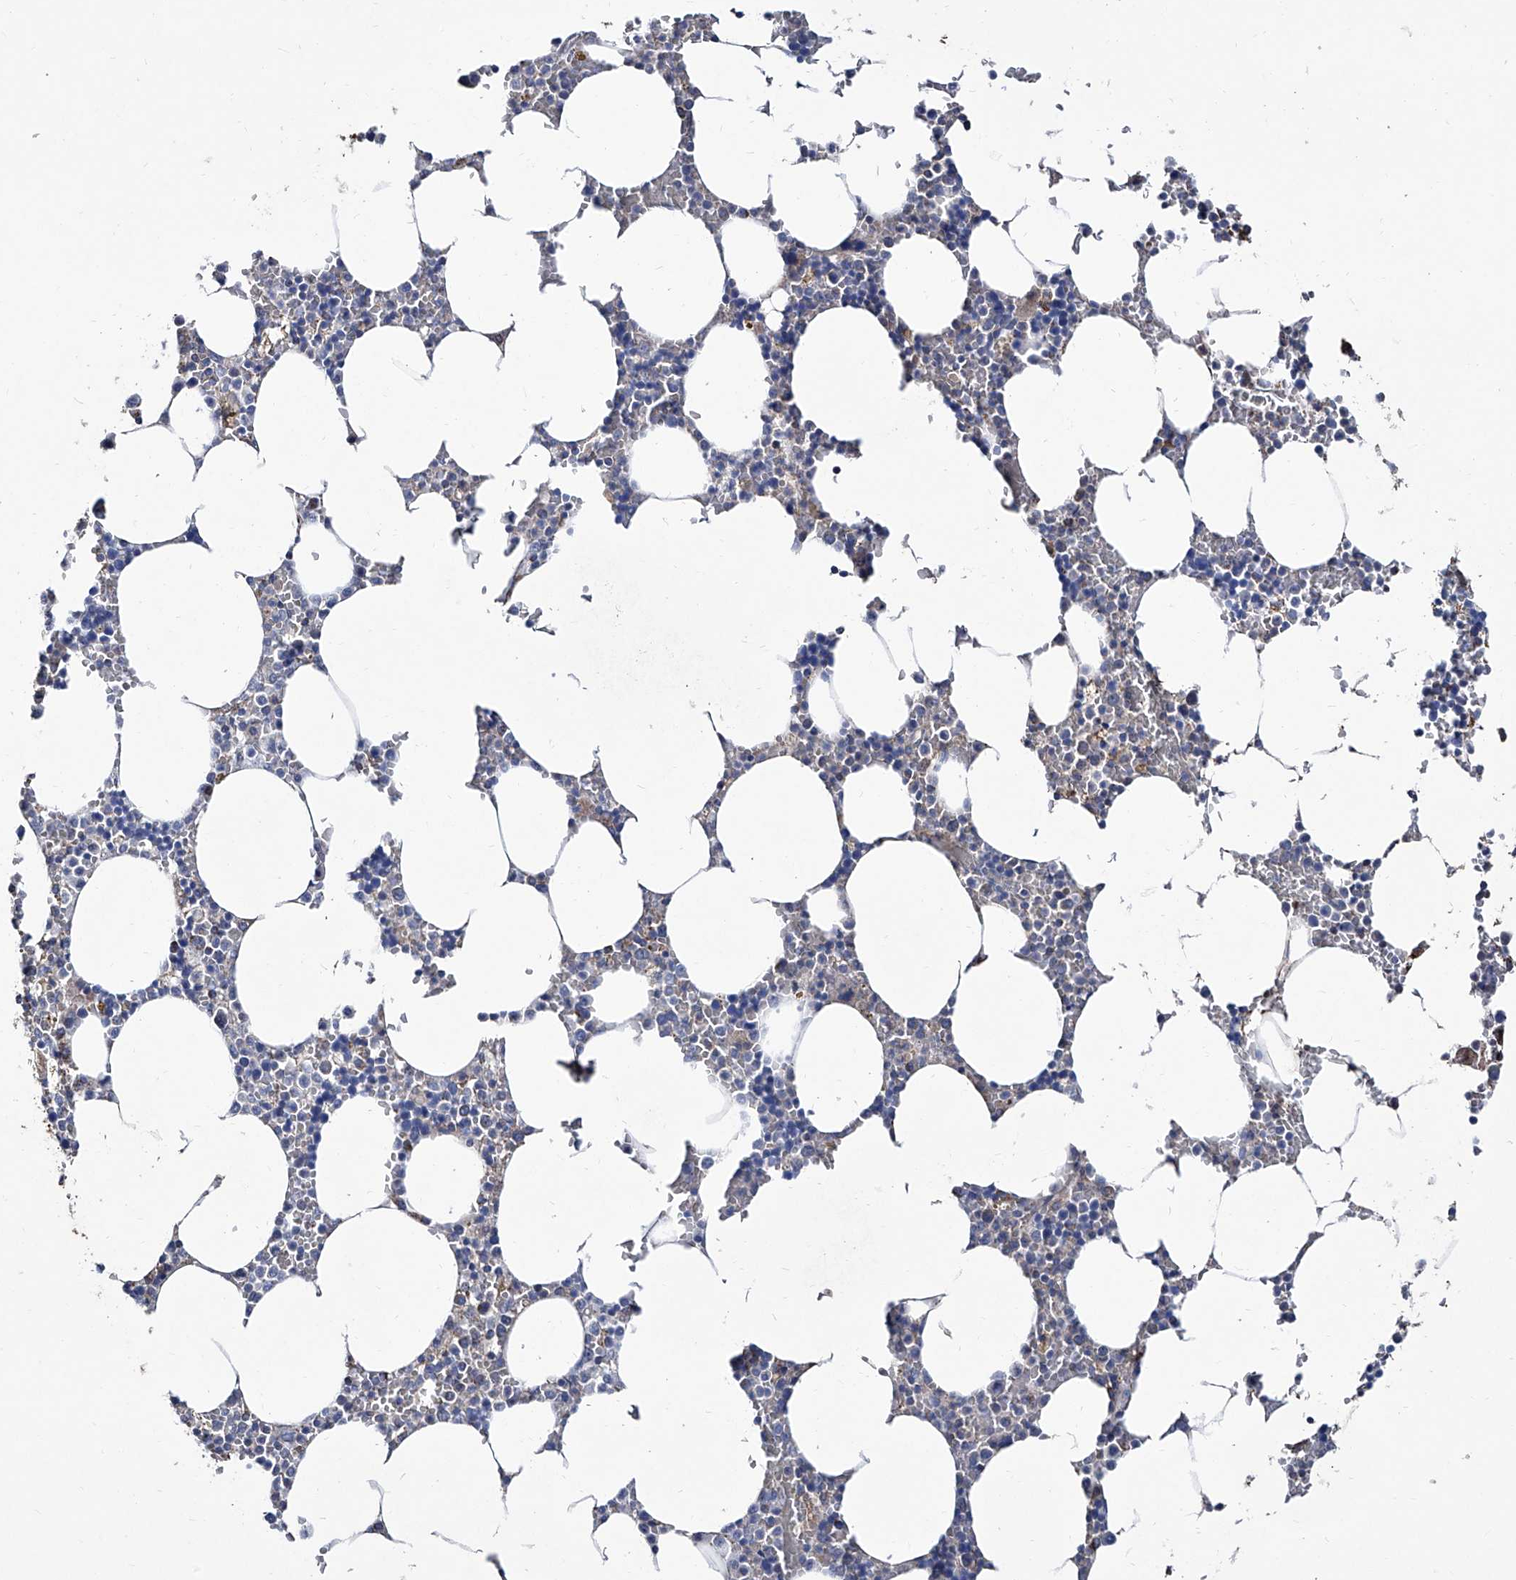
{"staining": {"intensity": "moderate", "quantity": "<25%", "location": "cytoplasmic/membranous"}, "tissue": "bone marrow", "cell_type": "Hematopoietic cells", "image_type": "normal", "snomed": [{"axis": "morphology", "description": "Normal tissue, NOS"}, {"axis": "topography", "description": "Bone marrow"}], "caption": "The histopathology image reveals a brown stain indicating the presence of a protein in the cytoplasmic/membranous of hematopoietic cells in bone marrow.", "gene": "NHS", "patient": {"sex": "male", "age": 70}}